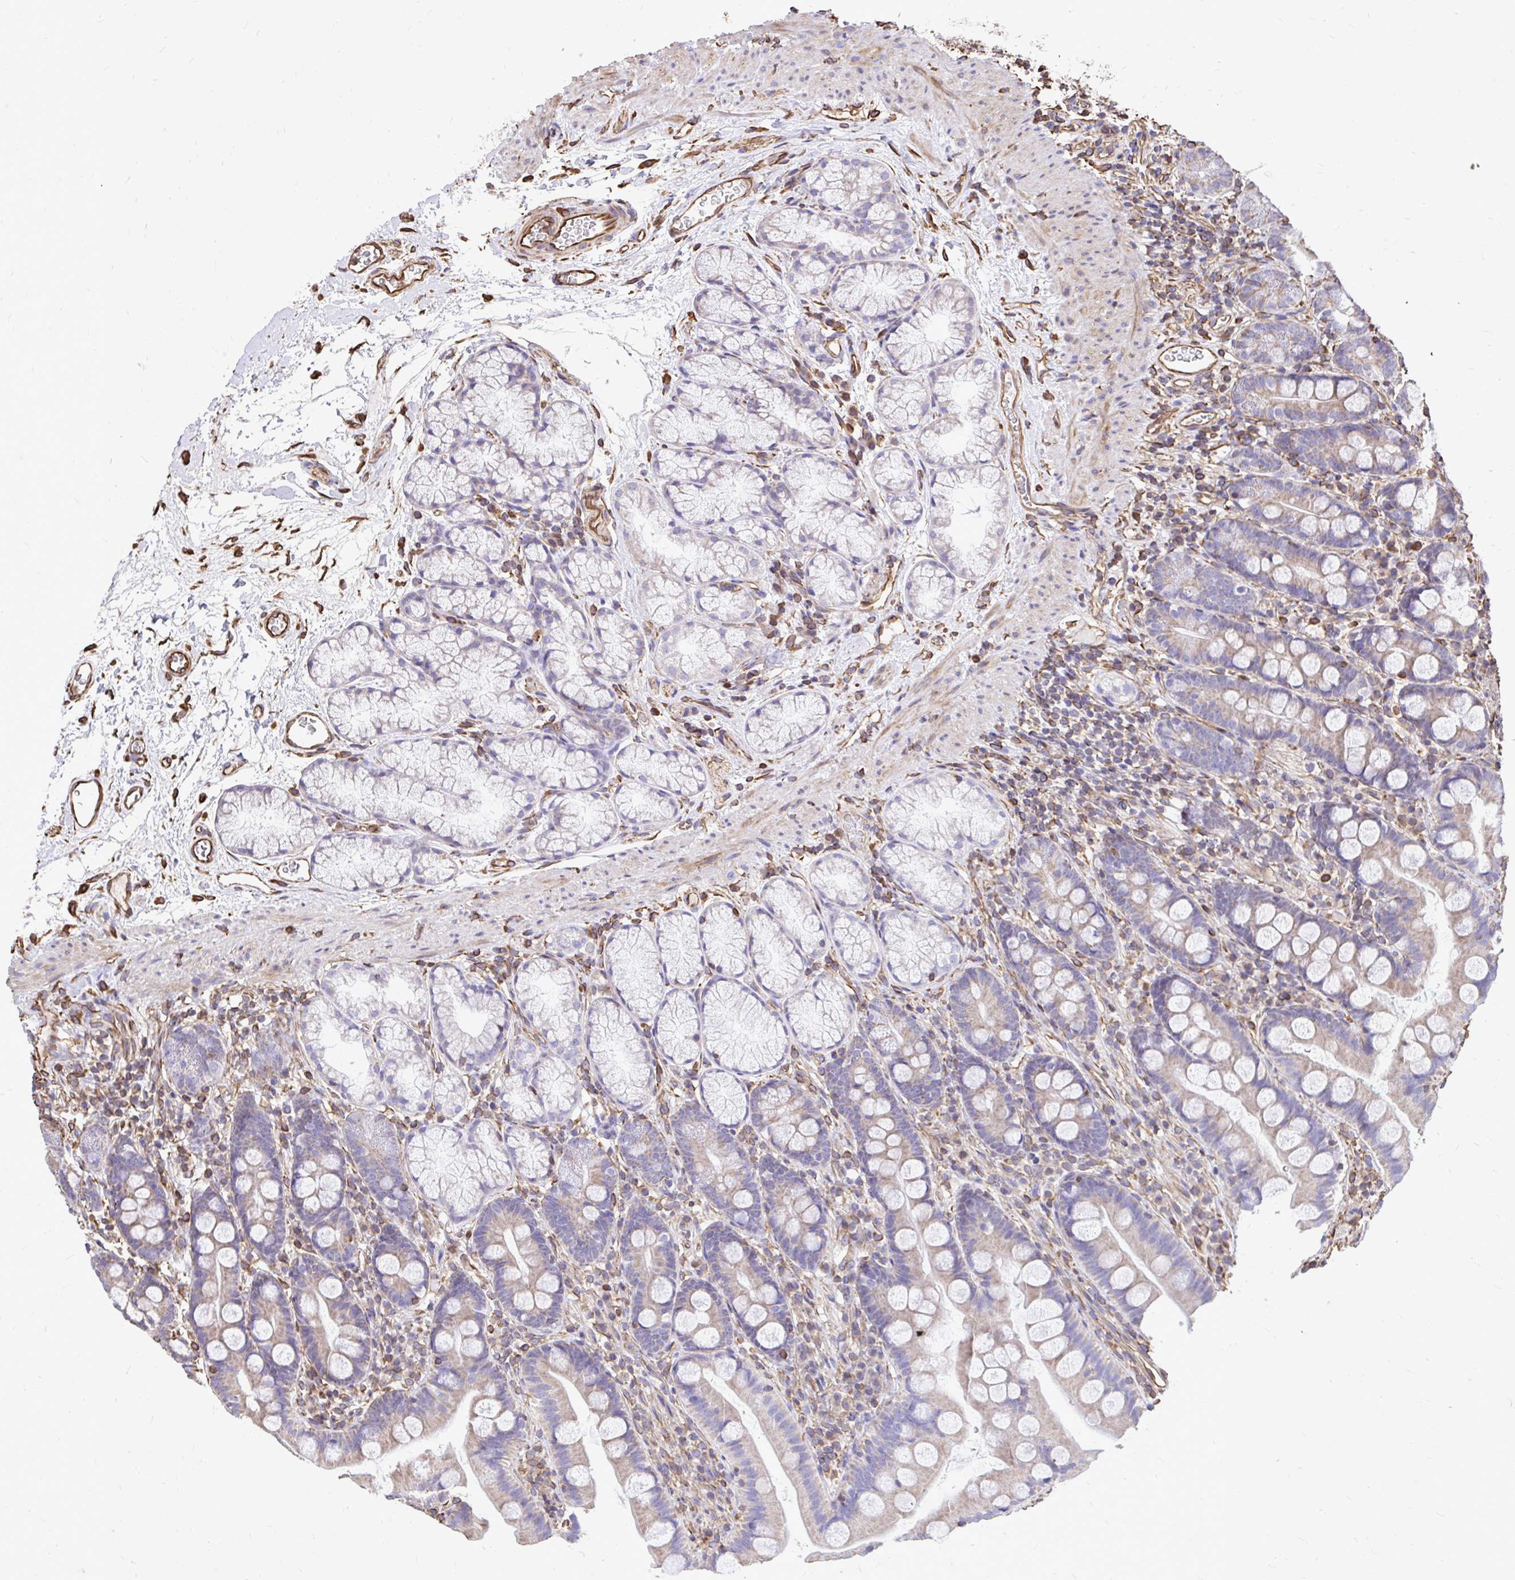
{"staining": {"intensity": "weak", "quantity": ">75%", "location": "cytoplasmic/membranous"}, "tissue": "duodenum", "cell_type": "Glandular cells", "image_type": "normal", "snomed": [{"axis": "morphology", "description": "Normal tissue, NOS"}, {"axis": "topography", "description": "Duodenum"}], "caption": "Immunohistochemical staining of normal duodenum demonstrates >75% levels of weak cytoplasmic/membranous protein staining in approximately >75% of glandular cells.", "gene": "RNF103", "patient": {"sex": "female", "age": 67}}